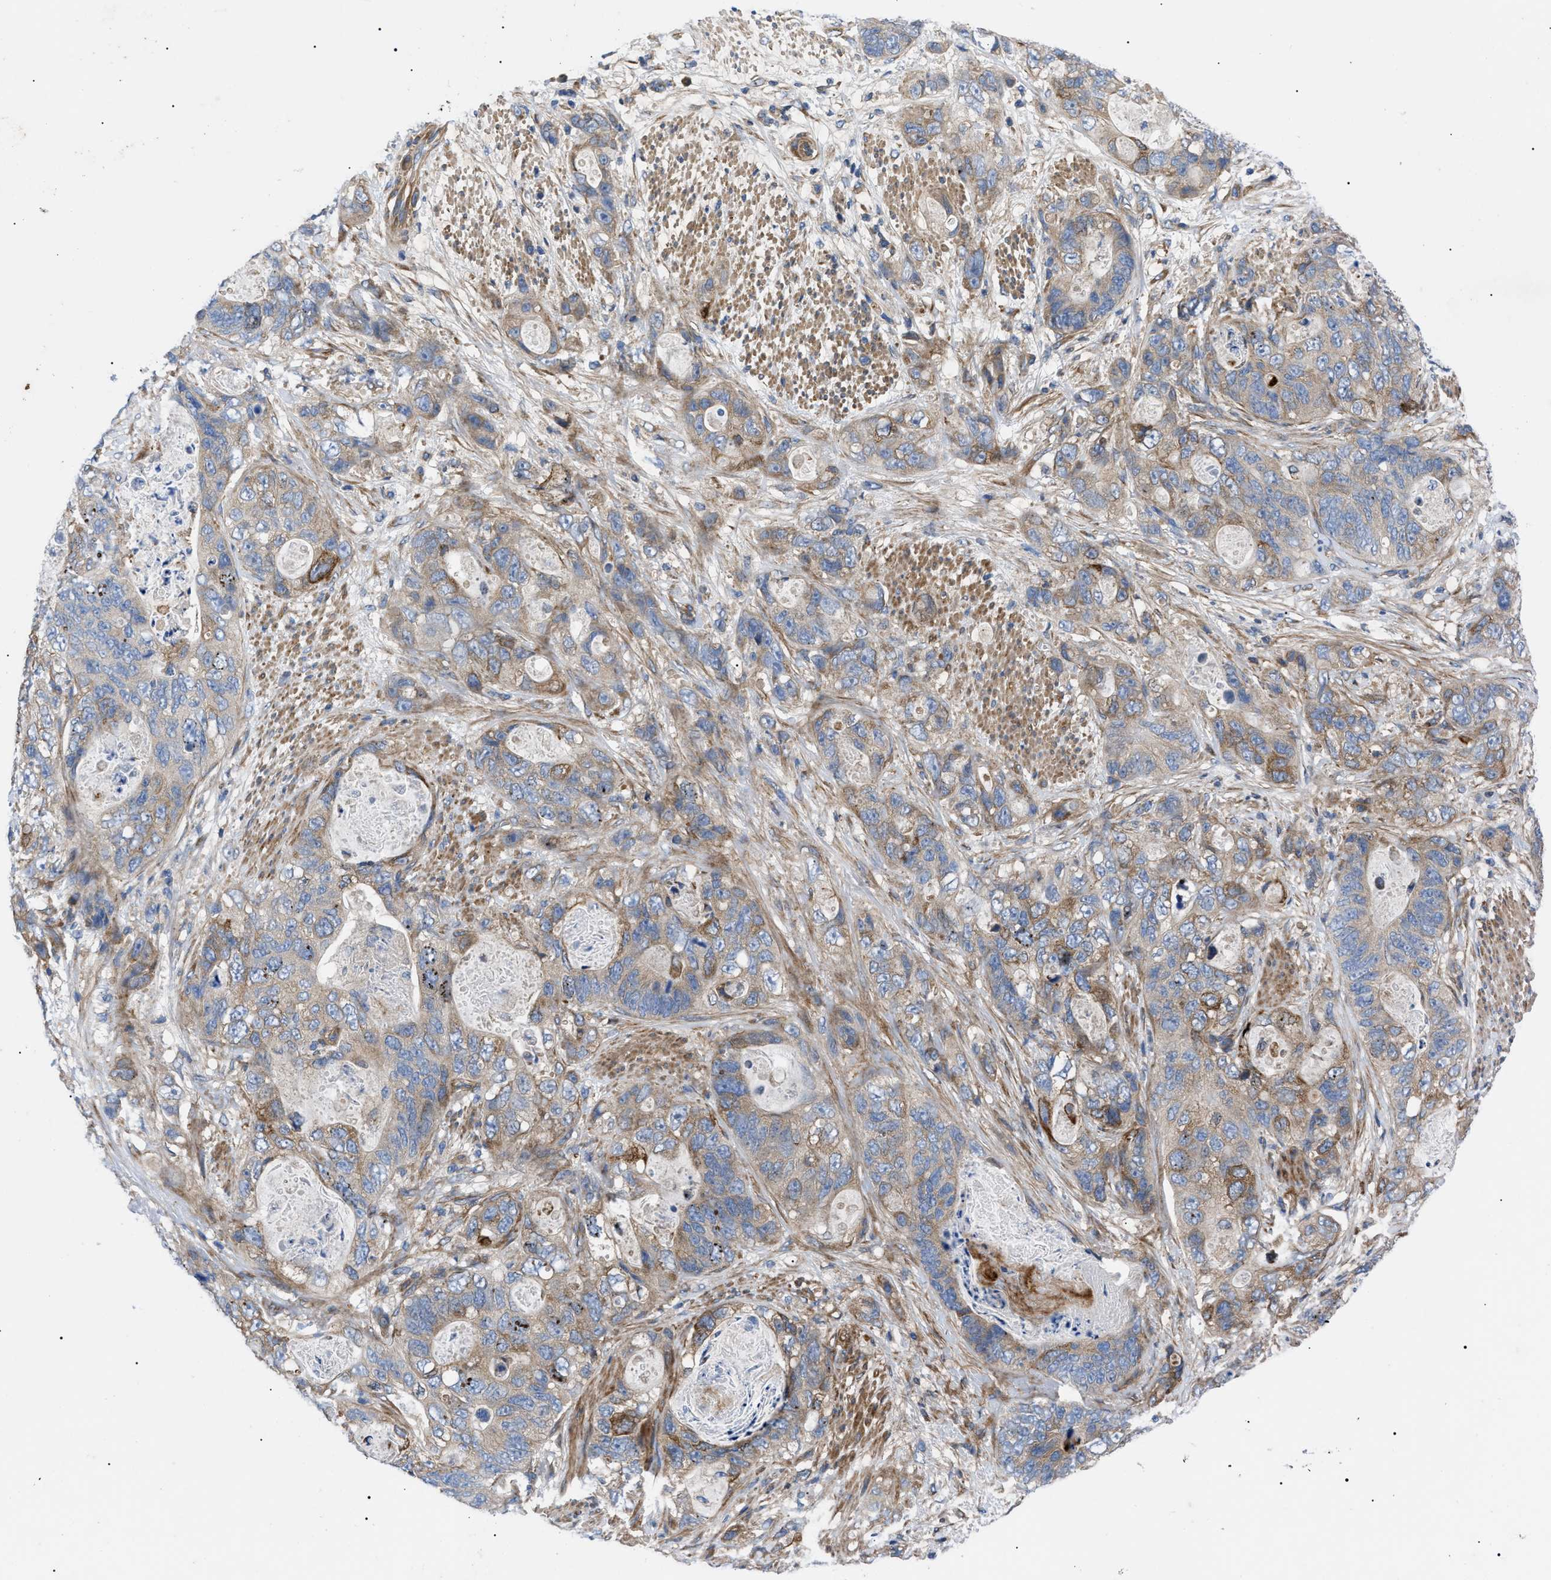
{"staining": {"intensity": "moderate", "quantity": "<25%", "location": "cytoplasmic/membranous"}, "tissue": "stomach cancer", "cell_type": "Tumor cells", "image_type": "cancer", "snomed": [{"axis": "morphology", "description": "Adenocarcinoma, NOS"}, {"axis": "topography", "description": "Stomach"}], "caption": "Human adenocarcinoma (stomach) stained with a protein marker reveals moderate staining in tumor cells.", "gene": "HSPB8", "patient": {"sex": "female", "age": 89}}